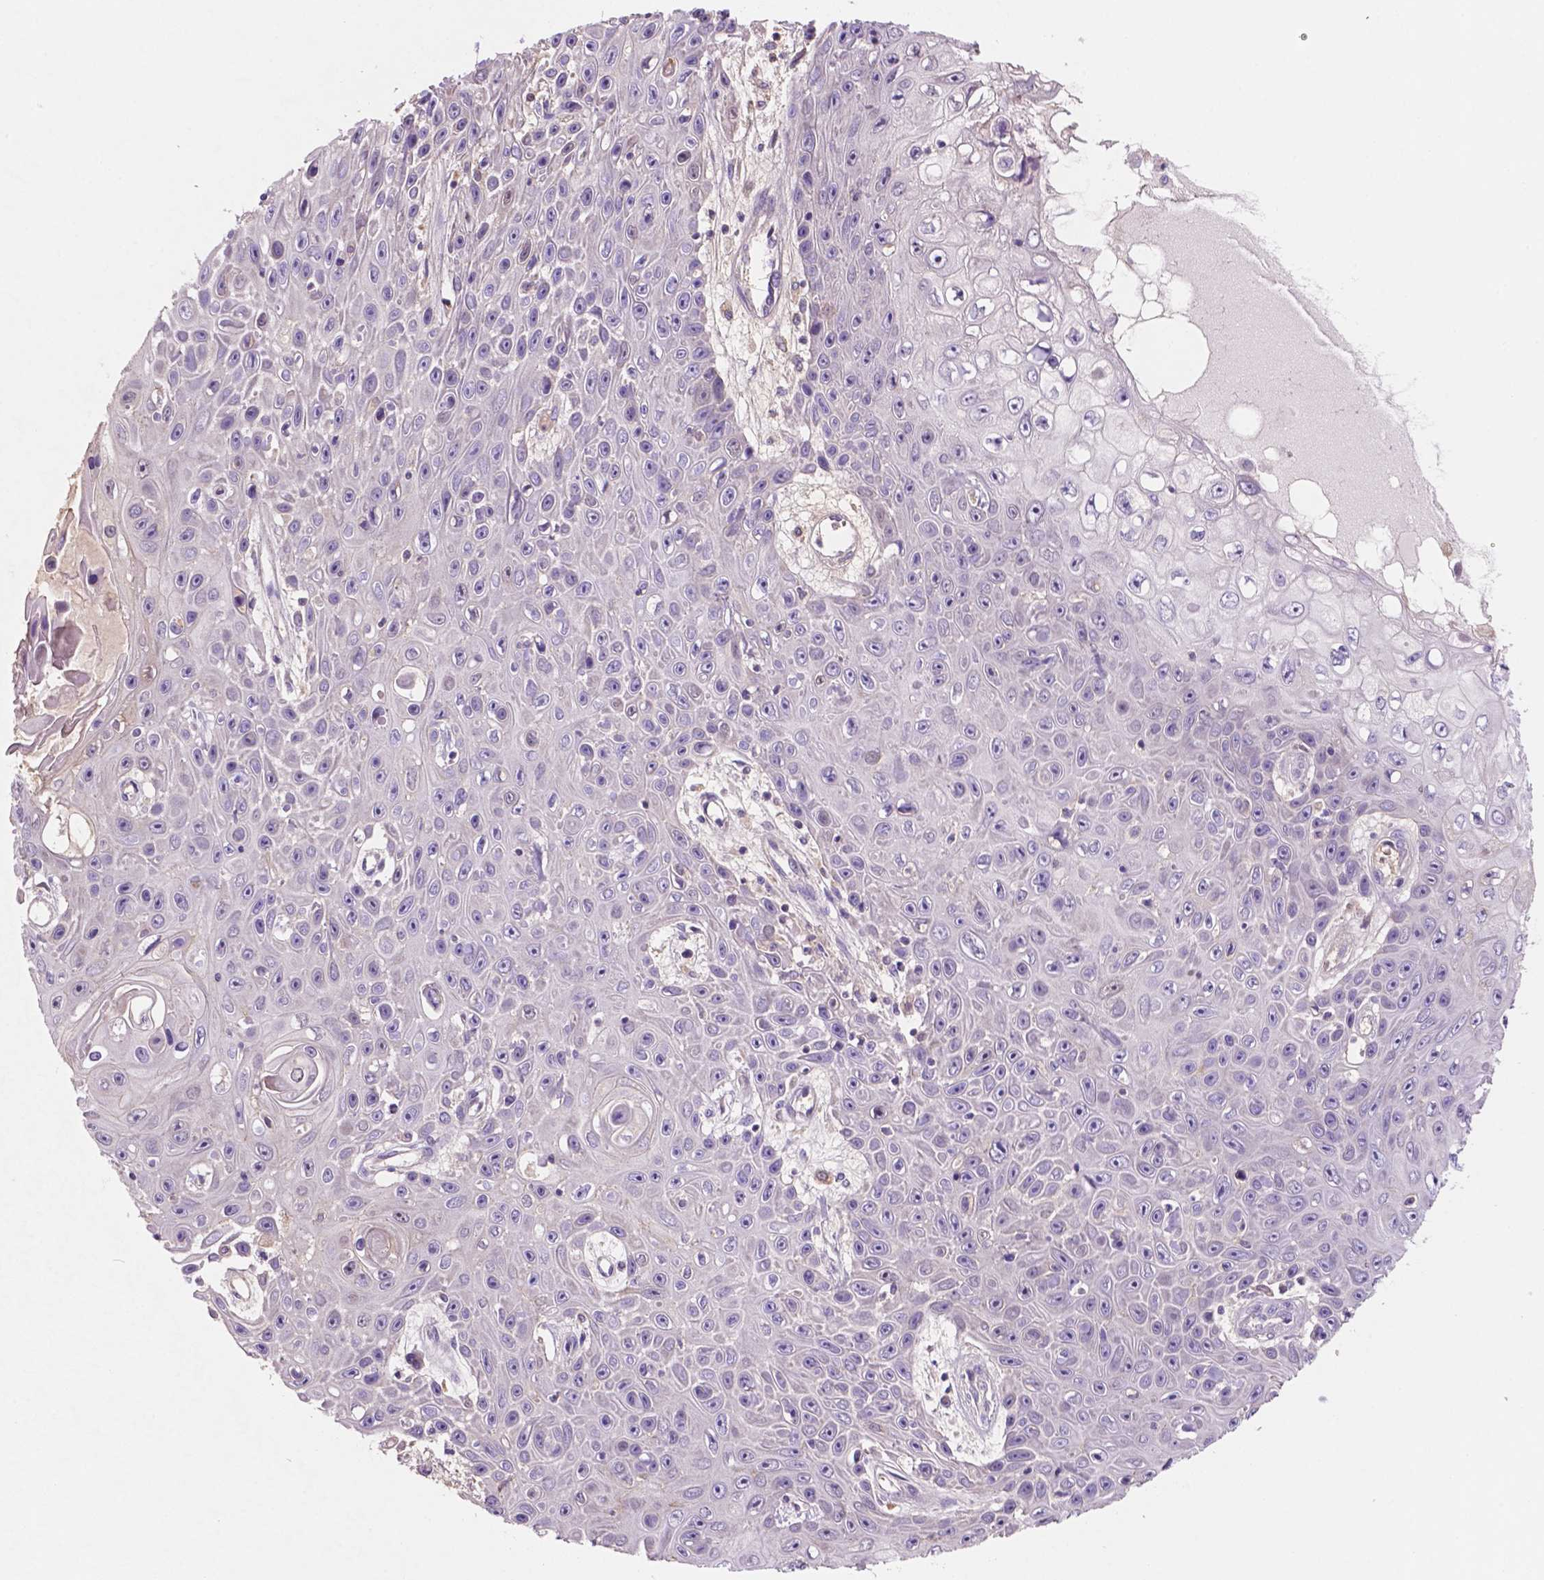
{"staining": {"intensity": "negative", "quantity": "none", "location": "none"}, "tissue": "skin cancer", "cell_type": "Tumor cells", "image_type": "cancer", "snomed": [{"axis": "morphology", "description": "Squamous cell carcinoma, NOS"}, {"axis": "topography", "description": "Skin"}], "caption": "High power microscopy photomicrograph of an immunohistochemistry photomicrograph of skin cancer (squamous cell carcinoma), revealing no significant expression in tumor cells. Nuclei are stained in blue.", "gene": "MKRN2OS", "patient": {"sex": "male", "age": 82}}